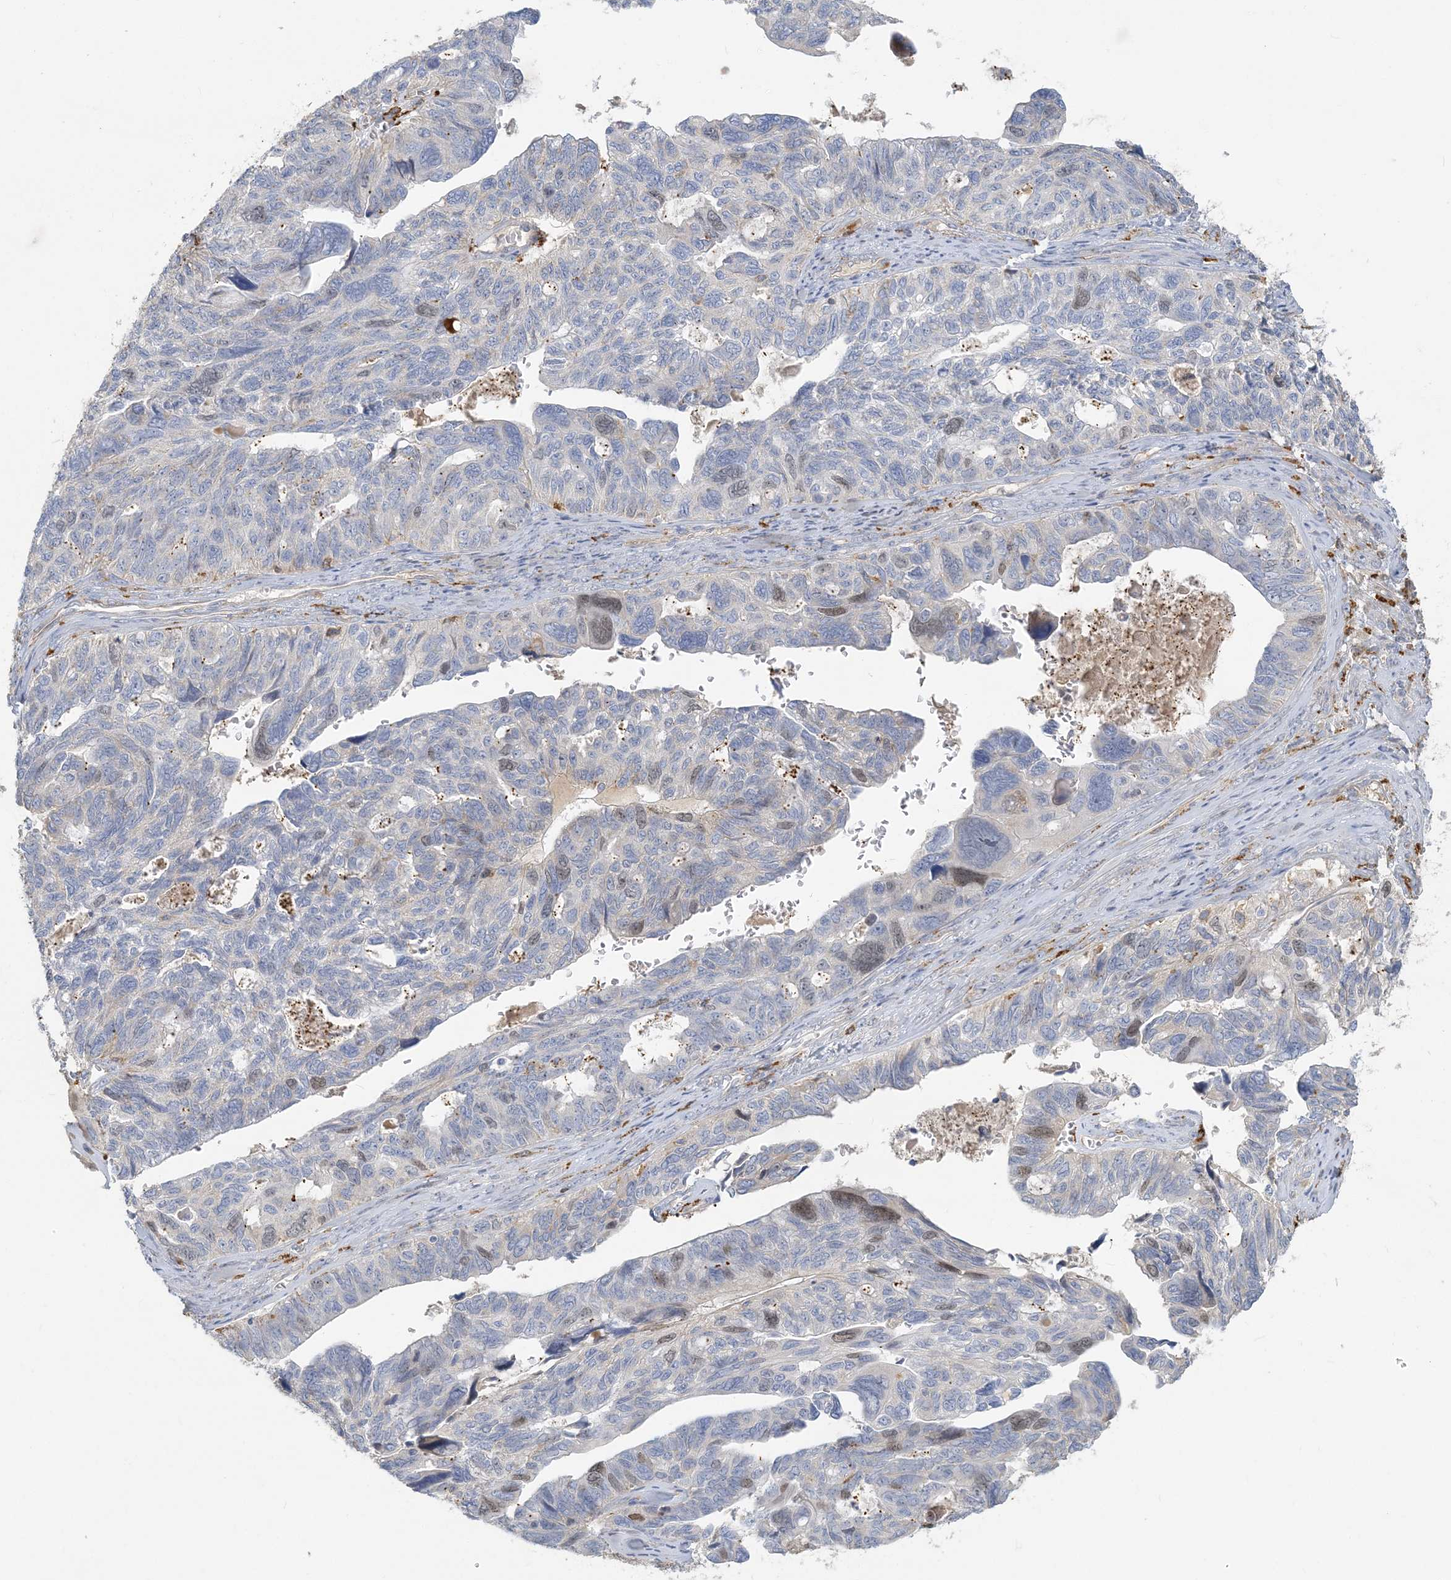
{"staining": {"intensity": "moderate", "quantity": "<25%", "location": "nuclear"}, "tissue": "ovarian cancer", "cell_type": "Tumor cells", "image_type": "cancer", "snomed": [{"axis": "morphology", "description": "Cystadenocarcinoma, serous, NOS"}, {"axis": "topography", "description": "Ovary"}], "caption": "This image reveals ovarian cancer (serous cystadenocarcinoma) stained with immunohistochemistry (IHC) to label a protein in brown. The nuclear of tumor cells show moderate positivity for the protein. Nuclei are counter-stained blue.", "gene": "PEAR1", "patient": {"sex": "female", "age": 79}}